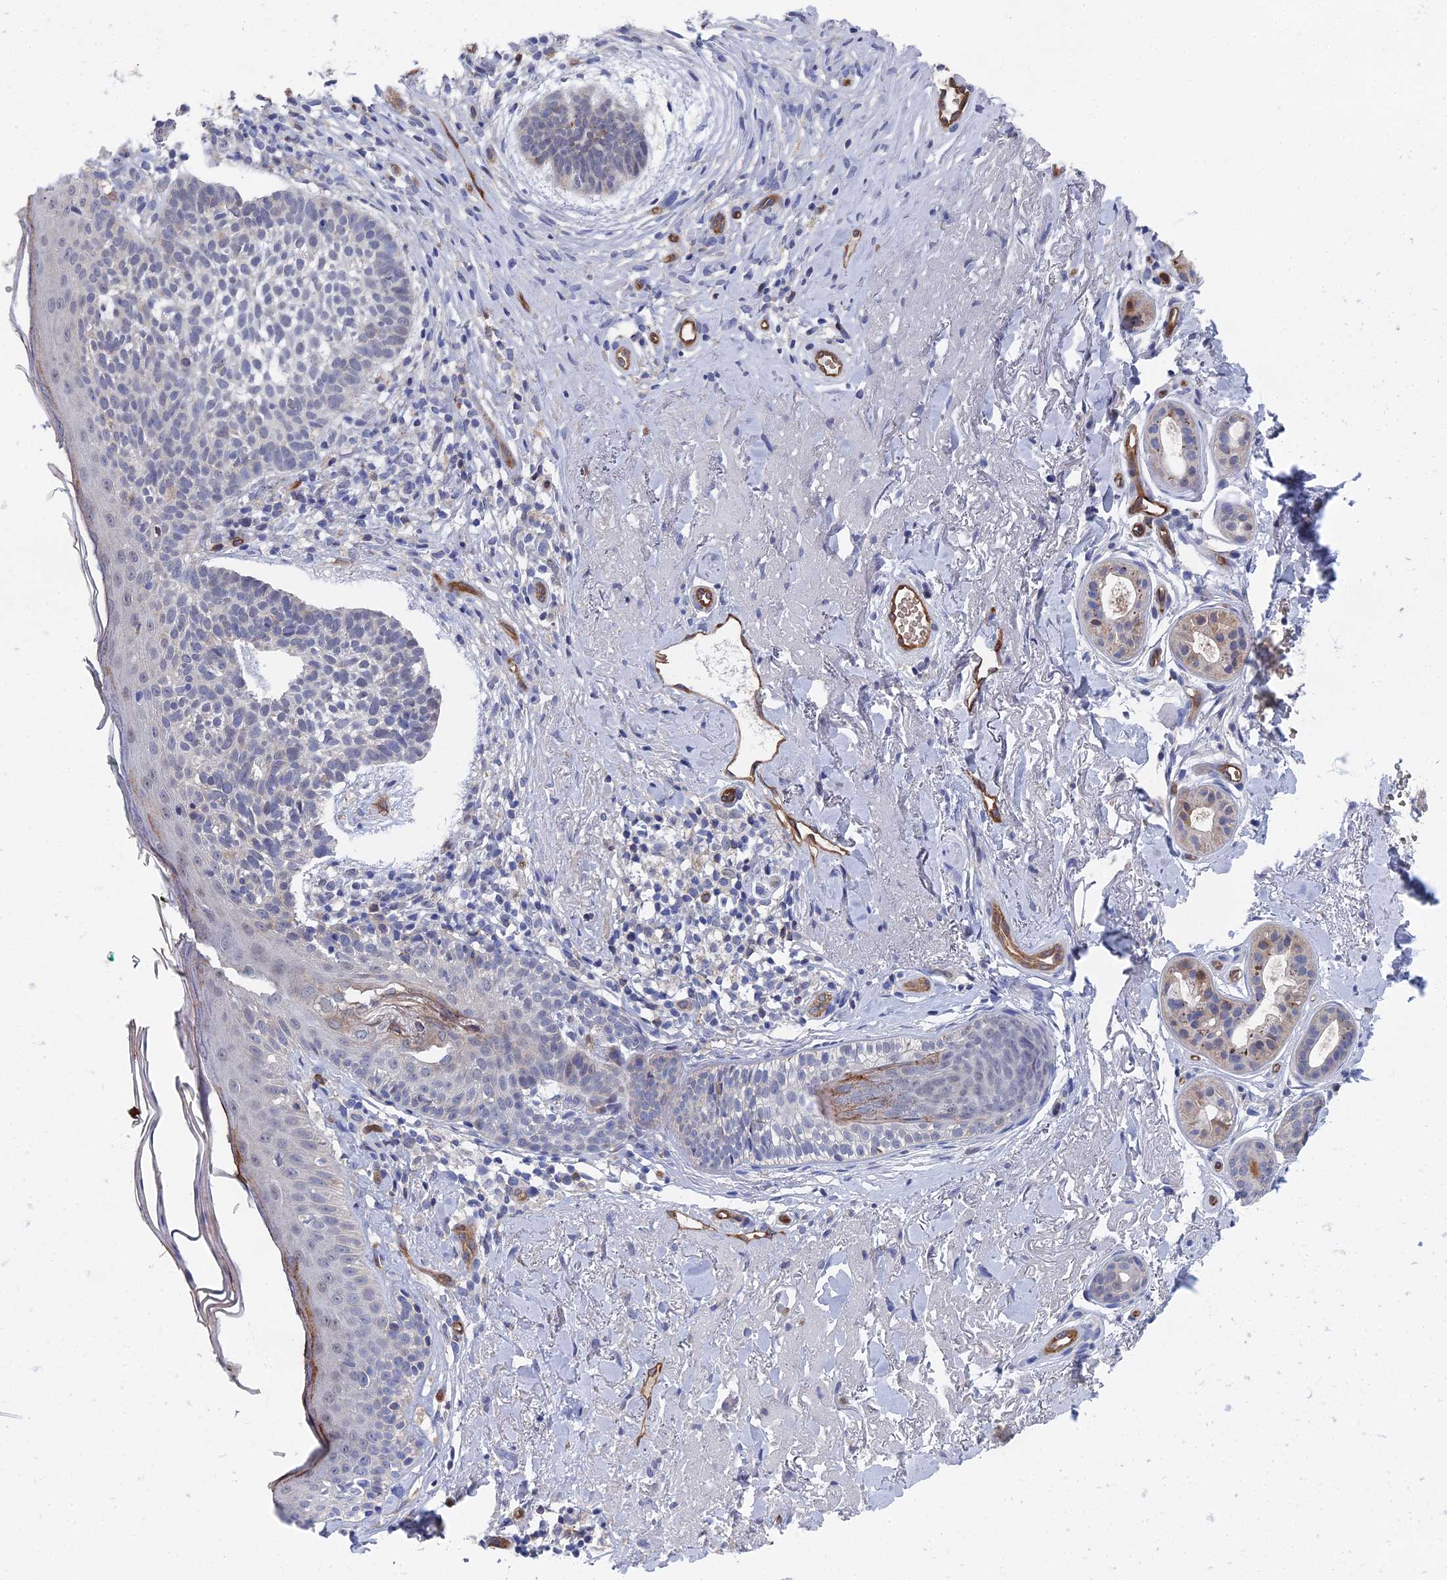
{"staining": {"intensity": "negative", "quantity": "none", "location": "none"}, "tissue": "skin cancer", "cell_type": "Tumor cells", "image_type": "cancer", "snomed": [{"axis": "morphology", "description": "Basal cell carcinoma"}, {"axis": "topography", "description": "Skin"}], "caption": "The immunohistochemistry histopathology image has no significant staining in tumor cells of skin cancer (basal cell carcinoma) tissue.", "gene": "ARAP3", "patient": {"sex": "male", "age": 71}}